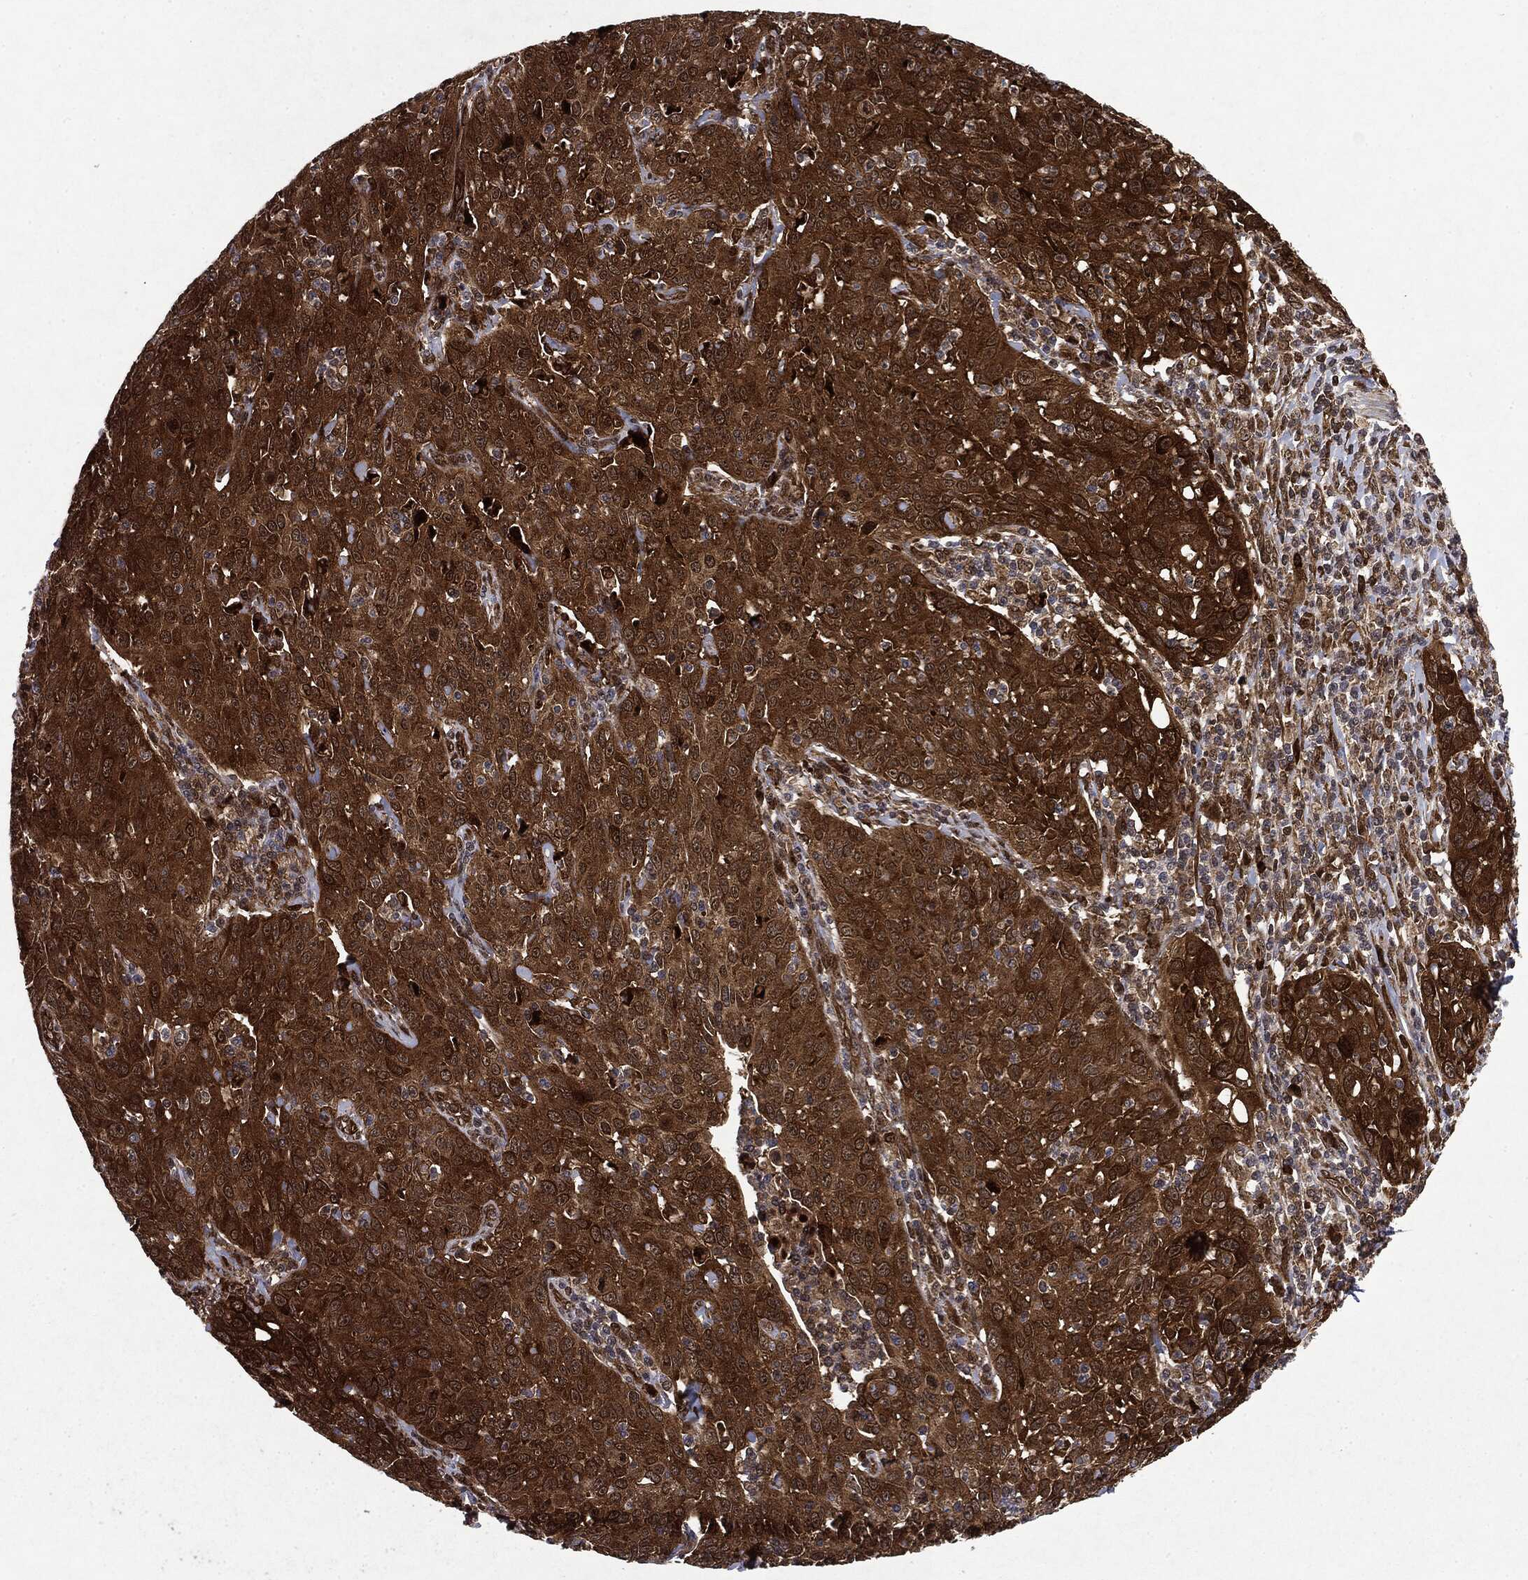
{"staining": {"intensity": "strong", "quantity": ">75%", "location": "cytoplasmic/membranous"}, "tissue": "cervical cancer", "cell_type": "Tumor cells", "image_type": "cancer", "snomed": [{"axis": "morphology", "description": "Squamous cell carcinoma, NOS"}, {"axis": "topography", "description": "Cervix"}], "caption": "Protein expression analysis of cervical cancer (squamous cell carcinoma) displays strong cytoplasmic/membranous positivity in about >75% of tumor cells.", "gene": "OTUB1", "patient": {"sex": "female", "age": 26}}